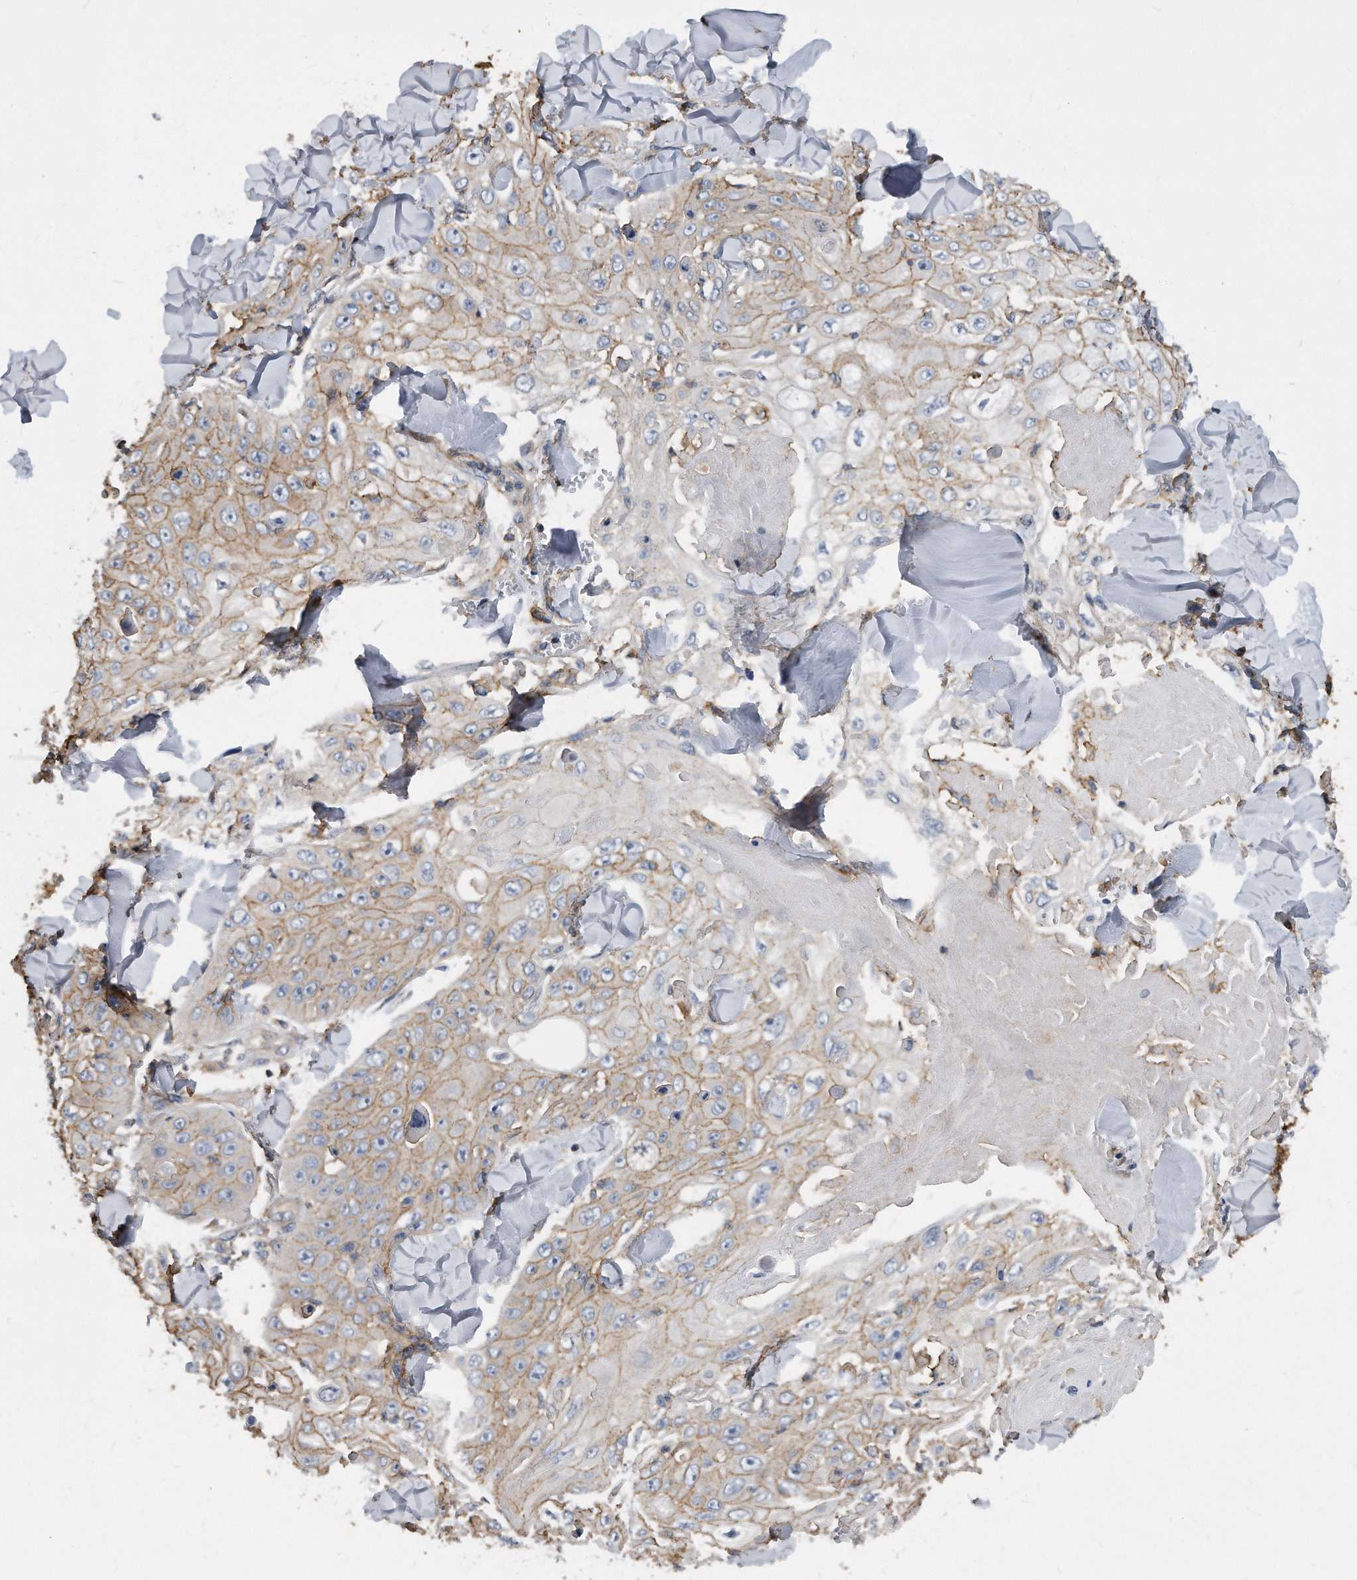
{"staining": {"intensity": "weak", "quantity": ">75%", "location": "cytoplasmic/membranous"}, "tissue": "skin cancer", "cell_type": "Tumor cells", "image_type": "cancer", "snomed": [{"axis": "morphology", "description": "Squamous cell carcinoma, NOS"}, {"axis": "topography", "description": "Skin"}], "caption": "The immunohistochemical stain shows weak cytoplasmic/membranous expression in tumor cells of skin squamous cell carcinoma tissue.", "gene": "ATG5", "patient": {"sex": "male", "age": 86}}